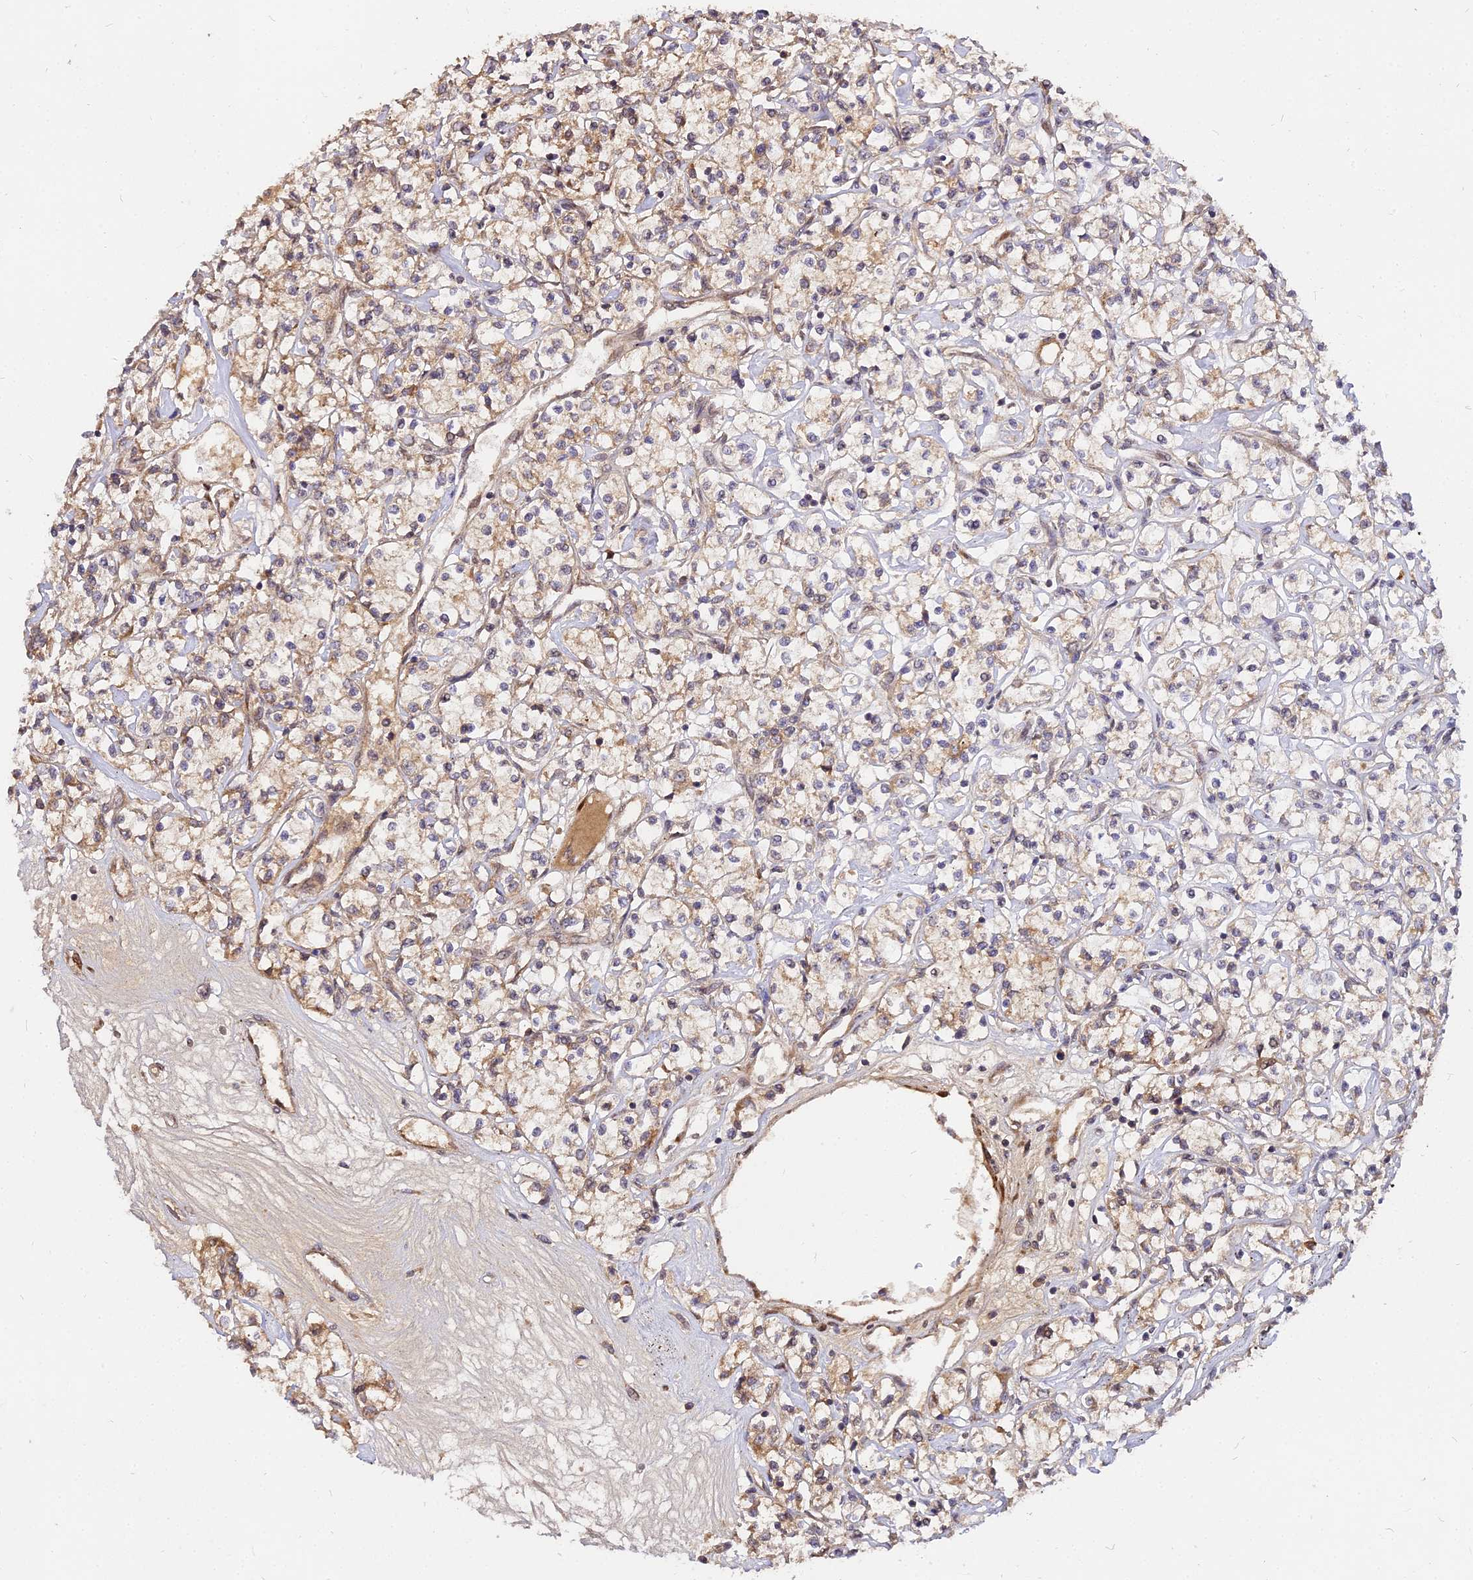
{"staining": {"intensity": "moderate", "quantity": ">75%", "location": "cytoplasmic/membranous"}, "tissue": "renal cancer", "cell_type": "Tumor cells", "image_type": "cancer", "snomed": [{"axis": "morphology", "description": "Adenocarcinoma, NOS"}, {"axis": "topography", "description": "Kidney"}], "caption": "A brown stain labels moderate cytoplasmic/membranous expression of a protein in adenocarcinoma (renal) tumor cells.", "gene": "PDE4D", "patient": {"sex": "female", "age": 59}}